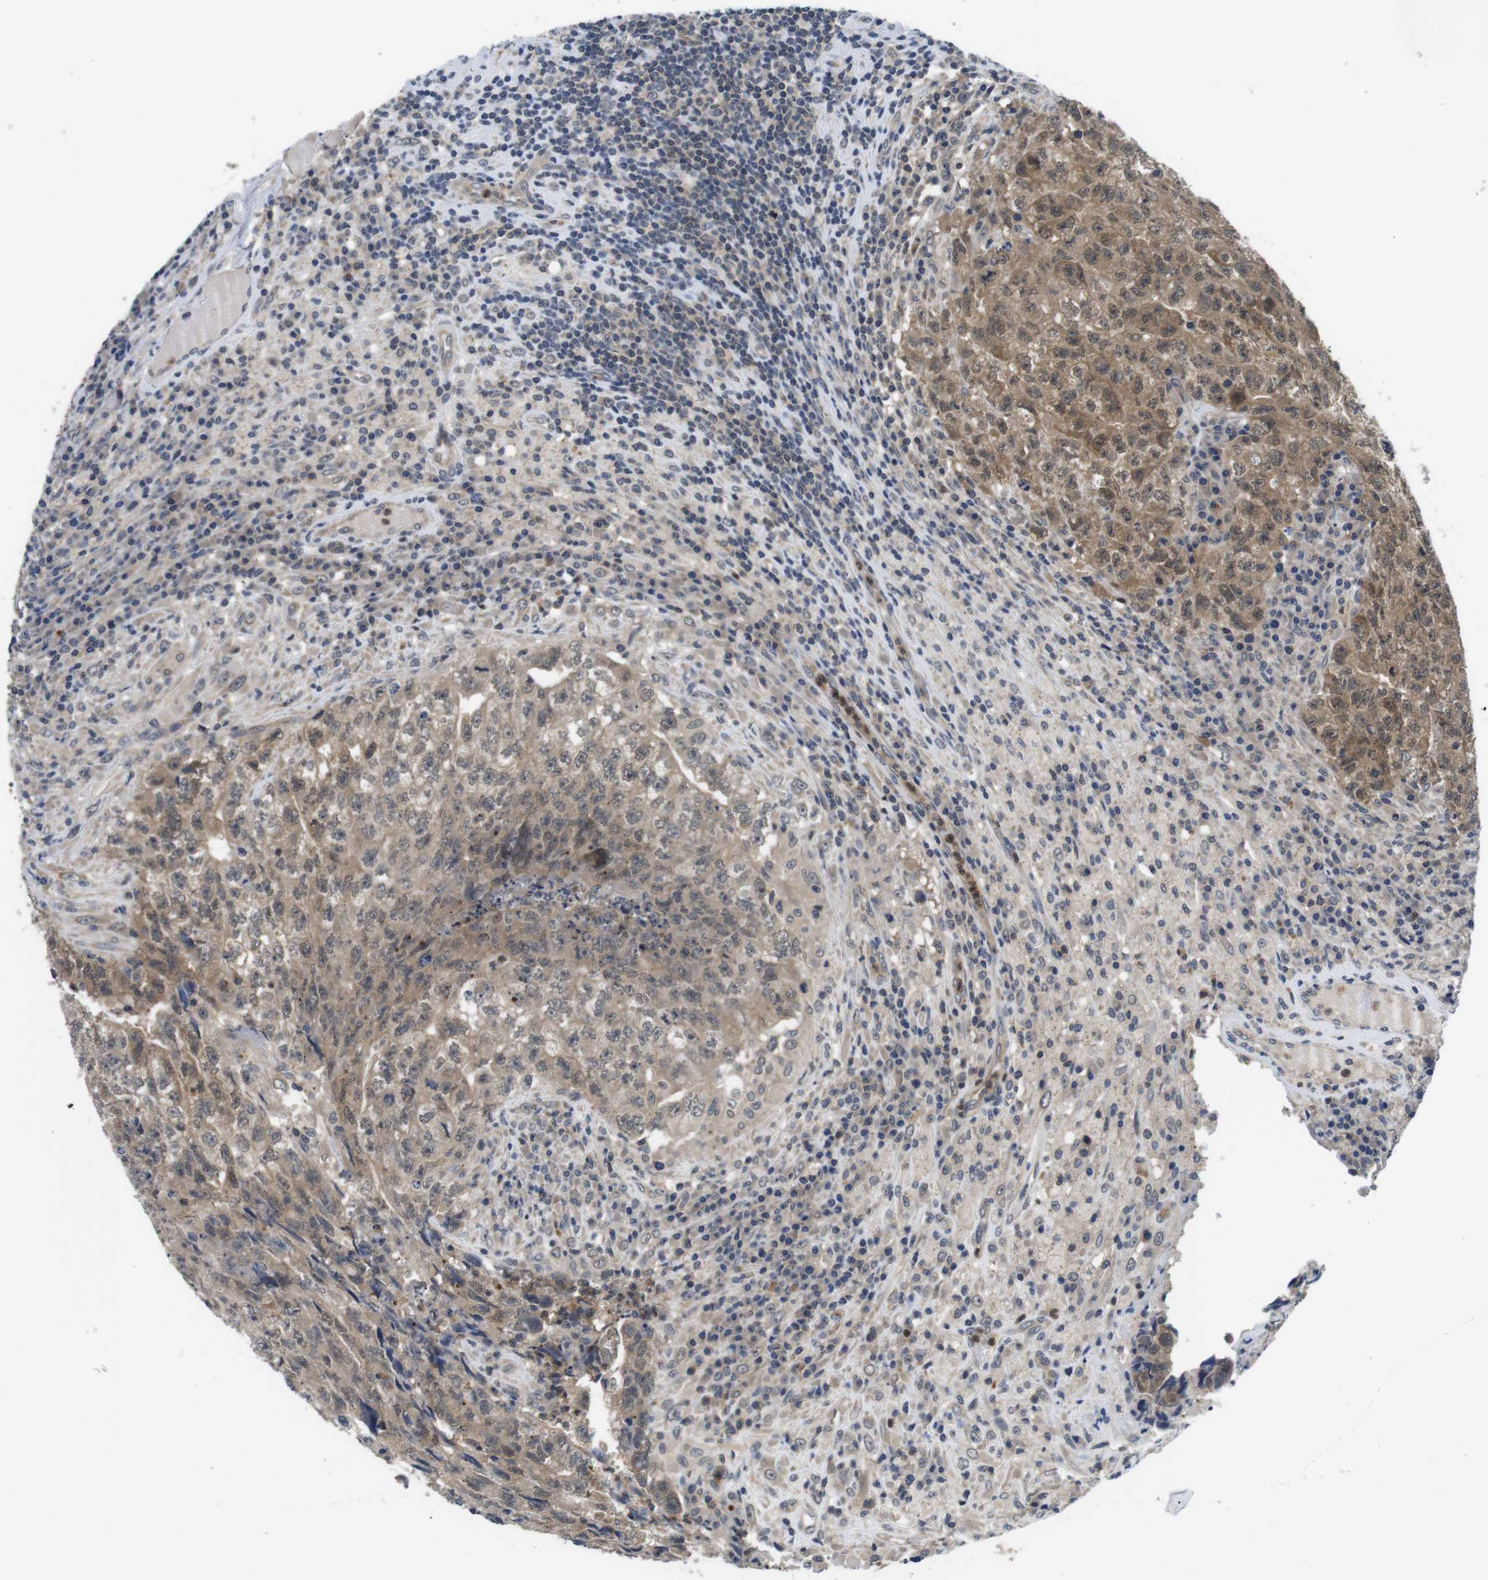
{"staining": {"intensity": "moderate", "quantity": ">75%", "location": "cytoplasmic/membranous"}, "tissue": "testis cancer", "cell_type": "Tumor cells", "image_type": "cancer", "snomed": [{"axis": "morphology", "description": "Necrosis, NOS"}, {"axis": "morphology", "description": "Carcinoma, Embryonal, NOS"}, {"axis": "topography", "description": "Testis"}], "caption": "A medium amount of moderate cytoplasmic/membranous positivity is identified in about >75% of tumor cells in testis cancer (embryonal carcinoma) tissue.", "gene": "FADD", "patient": {"sex": "male", "age": 19}}